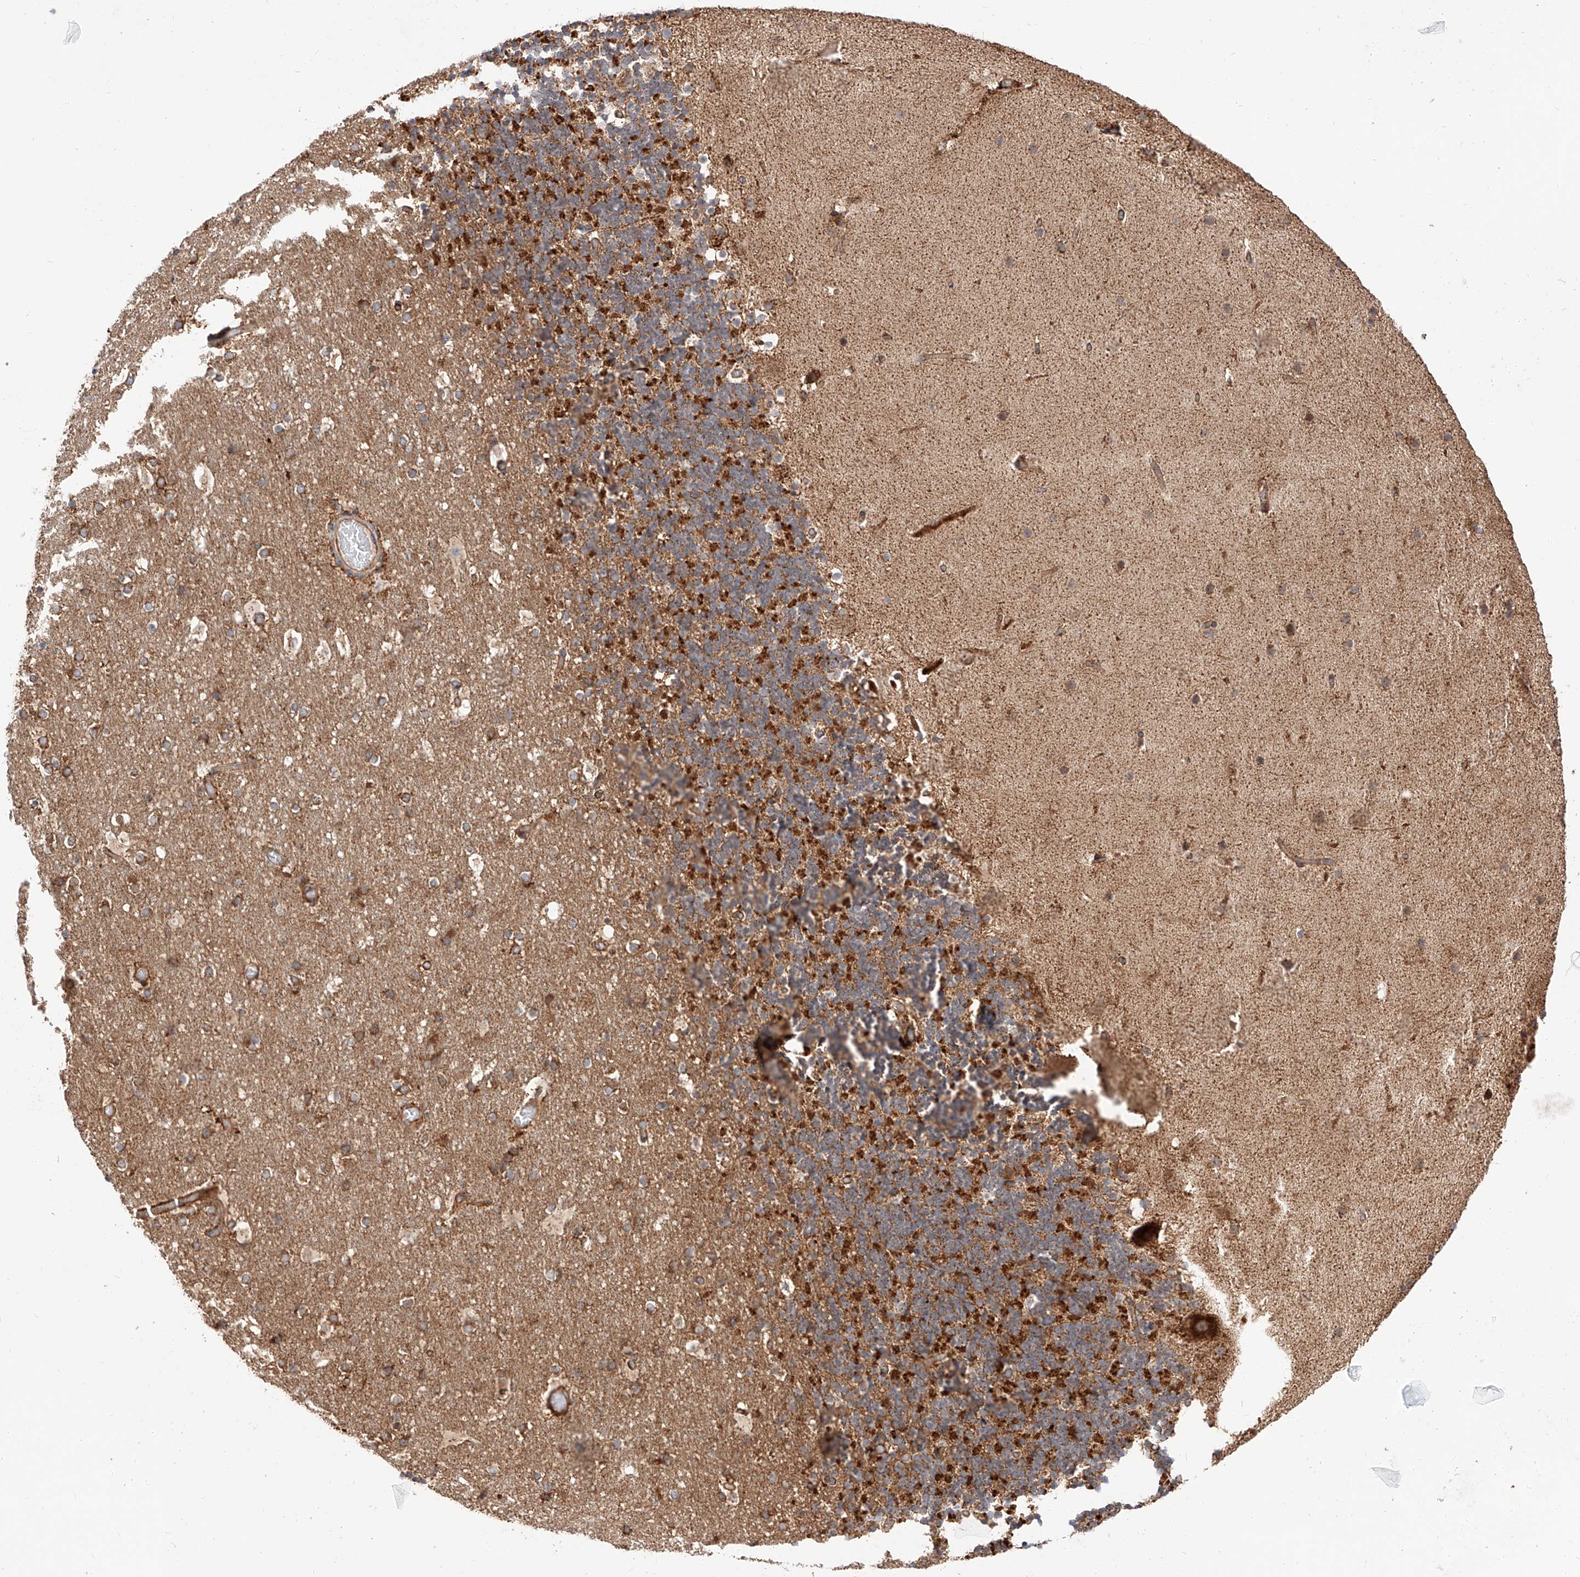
{"staining": {"intensity": "moderate", "quantity": ">75%", "location": "cytoplasmic/membranous"}, "tissue": "cerebellum", "cell_type": "Cells in granular layer", "image_type": "normal", "snomed": [{"axis": "morphology", "description": "Normal tissue, NOS"}, {"axis": "topography", "description": "Cerebellum"}], "caption": "Moderate cytoplasmic/membranous staining is present in approximately >75% of cells in granular layer in benign cerebellum. Using DAB (3,3'-diaminobenzidine) (brown) and hematoxylin (blue) stains, captured at high magnification using brightfield microscopy.", "gene": "ISCA2", "patient": {"sex": "male", "age": 57}}